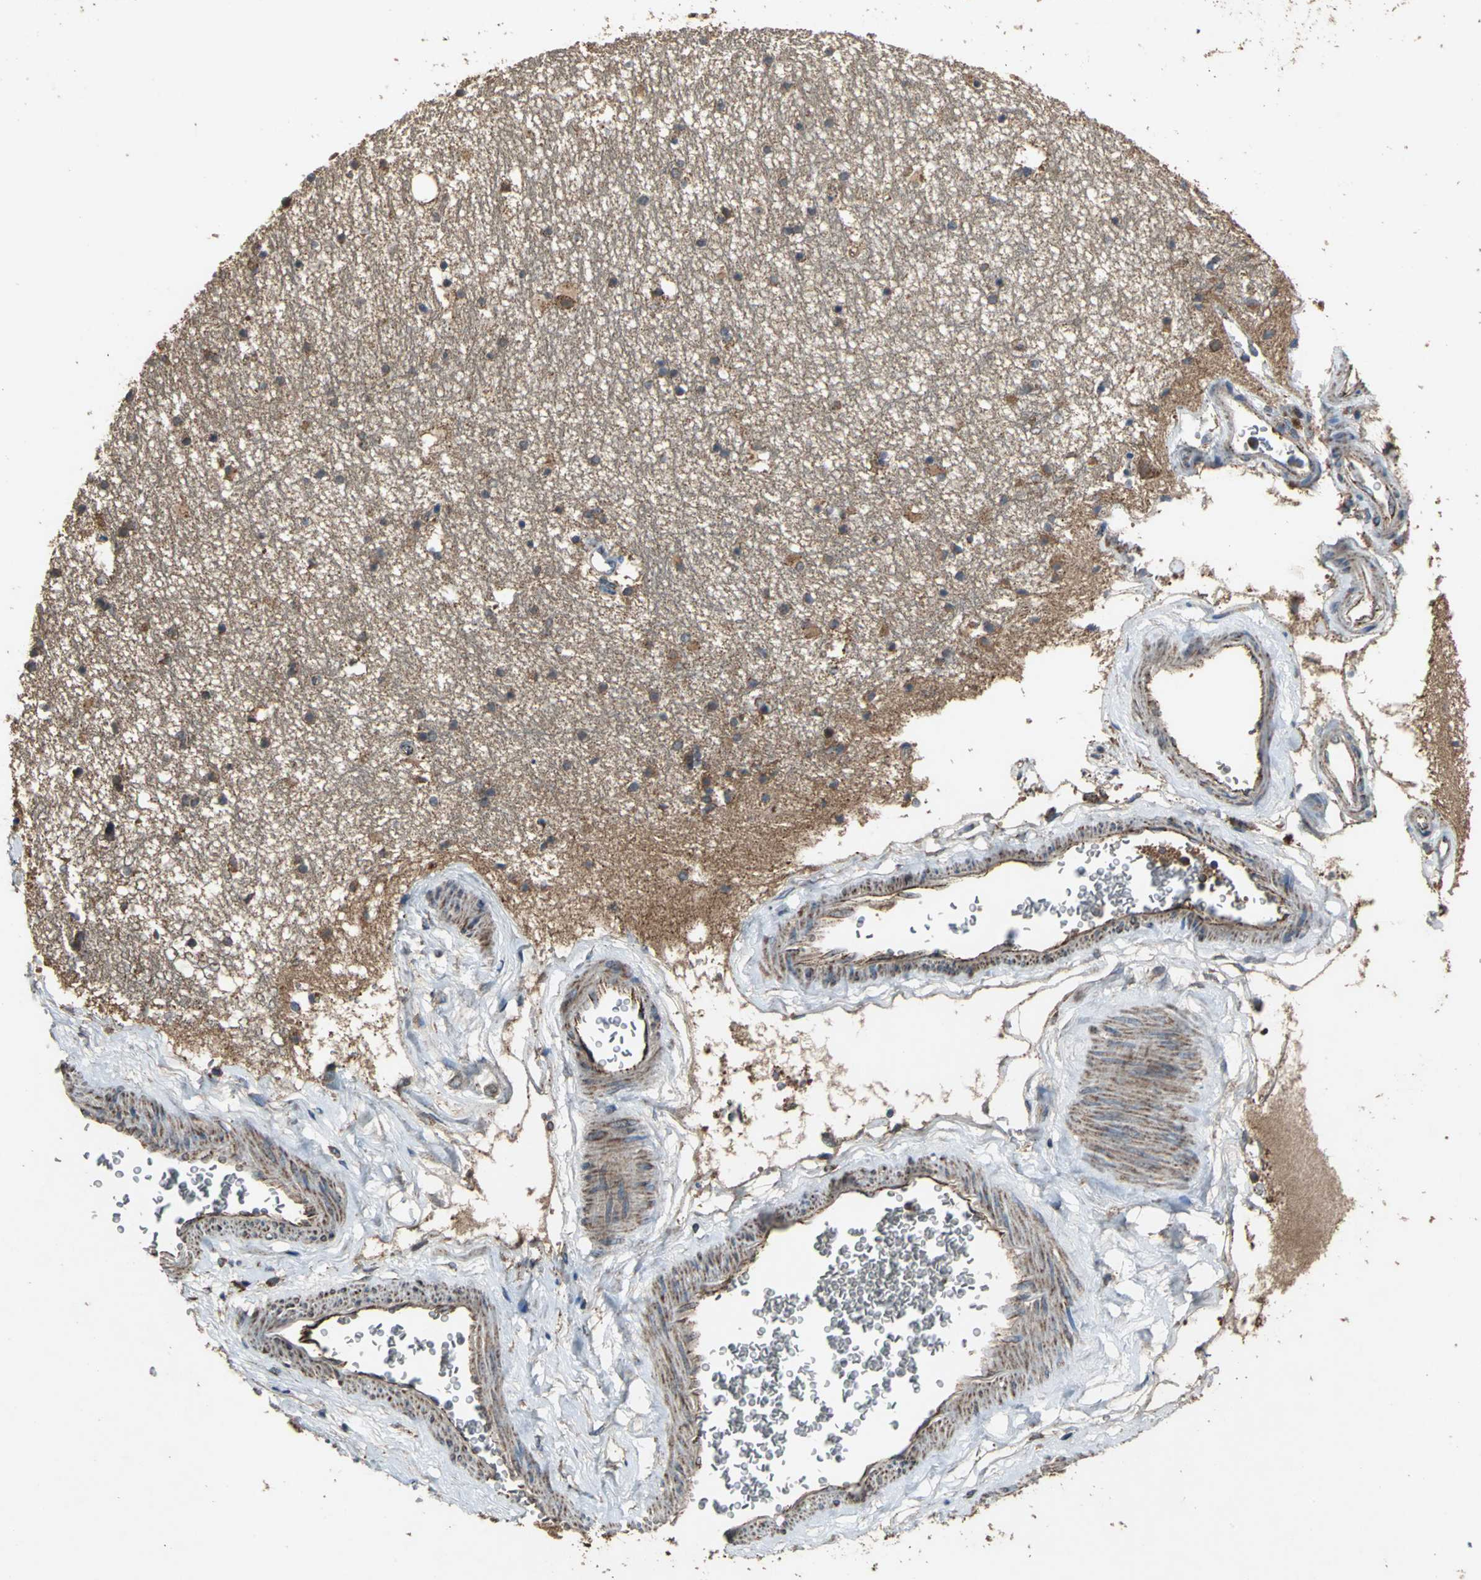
{"staining": {"intensity": "moderate", "quantity": "25%-75%", "location": "cytoplasmic/membranous"}, "tissue": "hippocampus", "cell_type": "Glial cells", "image_type": "normal", "snomed": [{"axis": "morphology", "description": "Normal tissue, NOS"}, {"axis": "topography", "description": "Hippocampus"}], "caption": "The image displays immunohistochemical staining of unremarkable hippocampus. There is moderate cytoplasmic/membranous staining is seen in approximately 25%-75% of glial cells.", "gene": "ZNF608", "patient": {"sex": "male", "age": 45}}